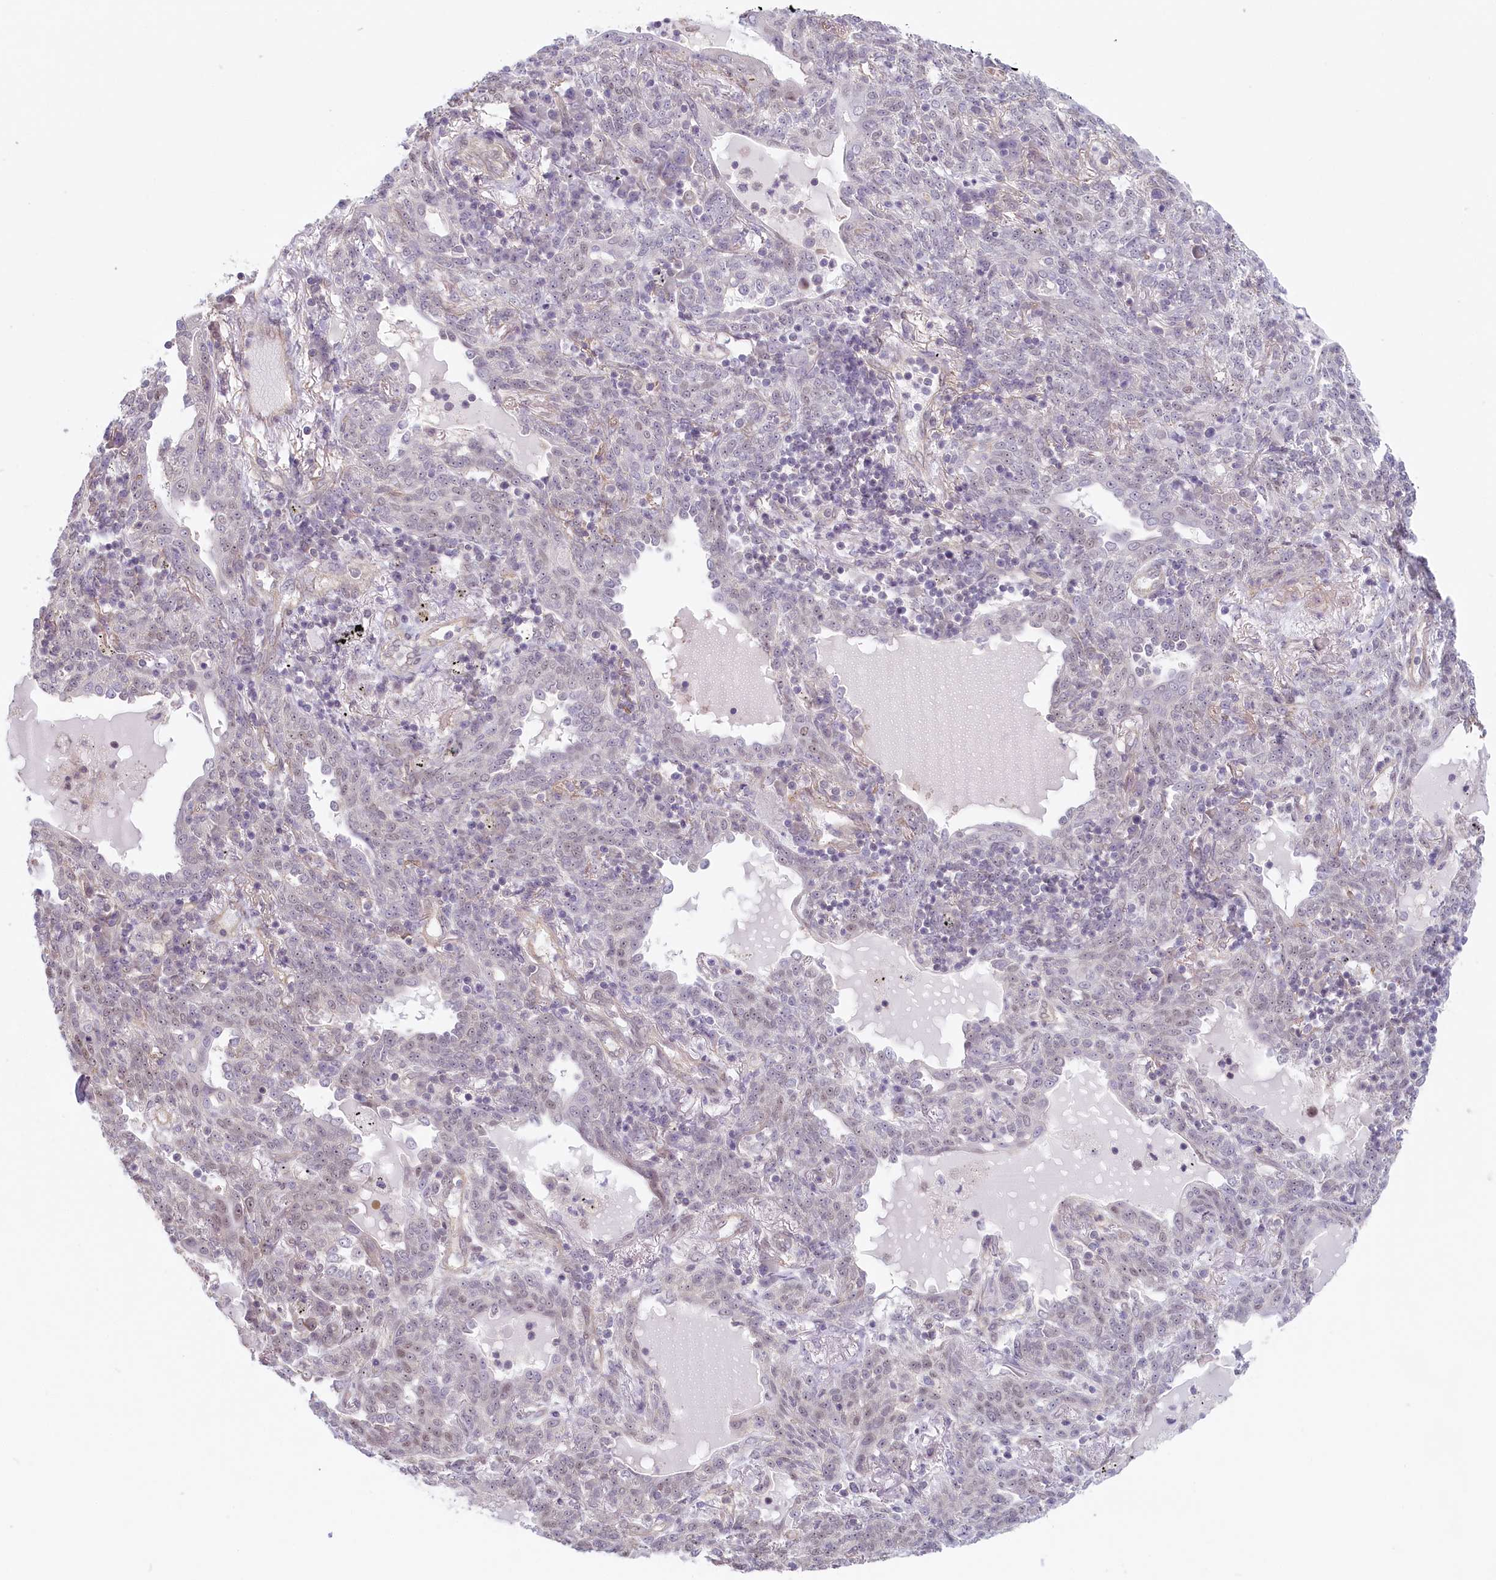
{"staining": {"intensity": "weak", "quantity": "25%-75%", "location": "nuclear"}, "tissue": "lung cancer", "cell_type": "Tumor cells", "image_type": "cancer", "snomed": [{"axis": "morphology", "description": "Squamous cell carcinoma, NOS"}, {"axis": "topography", "description": "Lung"}], "caption": "IHC of lung cancer demonstrates low levels of weak nuclear positivity in approximately 25%-75% of tumor cells.", "gene": "C19orf44", "patient": {"sex": "female", "age": 70}}